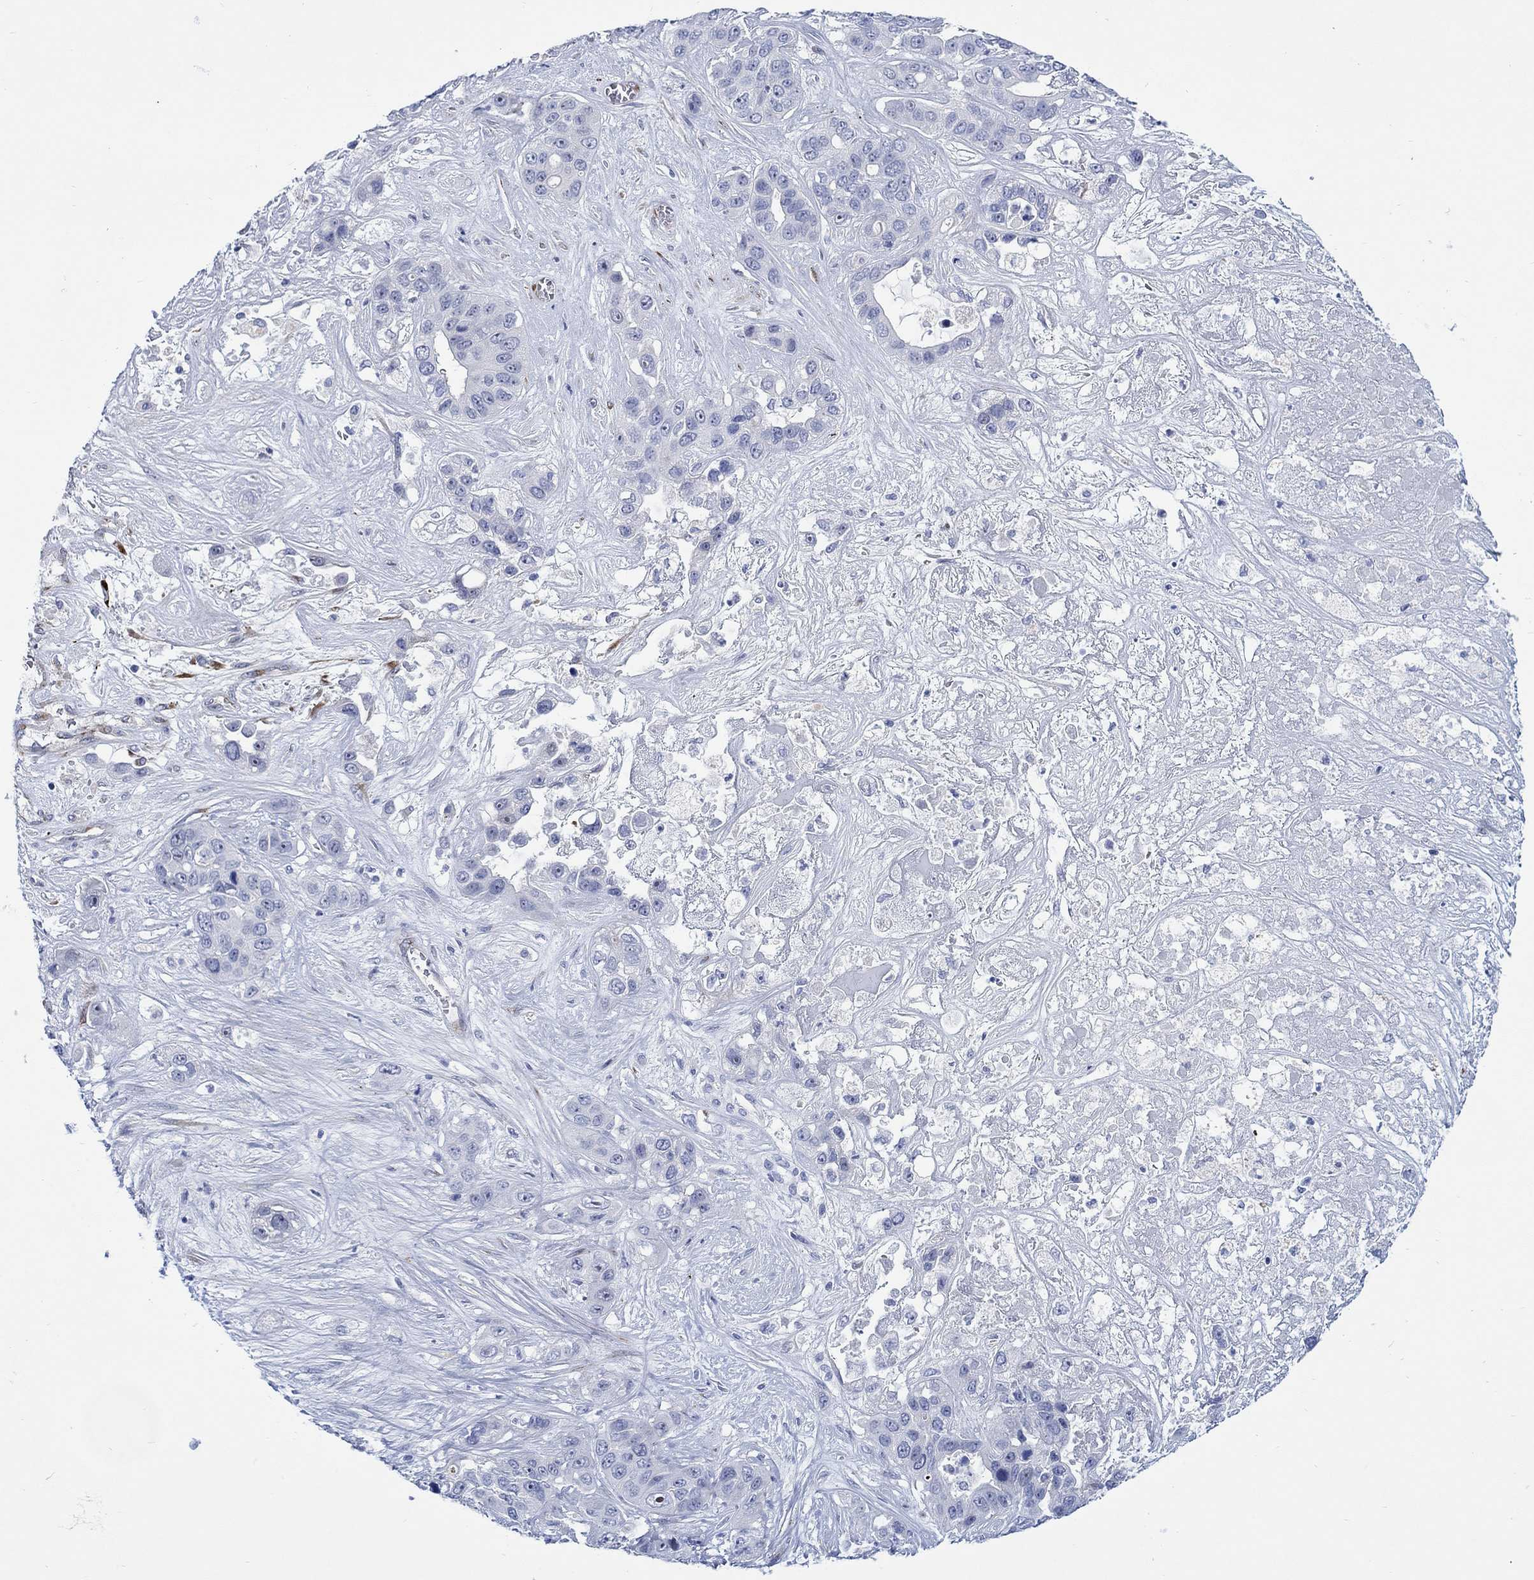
{"staining": {"intensity": "negative", "quantity": "none", "location": "none"}, "tissue": "liver cancer", "cell_type": "Tumor cells", "image_type": "cancer", "snomed": [{"axis": "morphology", "description": "Cholangiocarcinoma"}, {"axis": "topography", "description": "Liver"}], "caption": "This is an IHC photomicrograph of liver cancer. There is no staining in tumor cells.", "gene": "KSR2", "patient": {"sex": "female", "age": 52}}